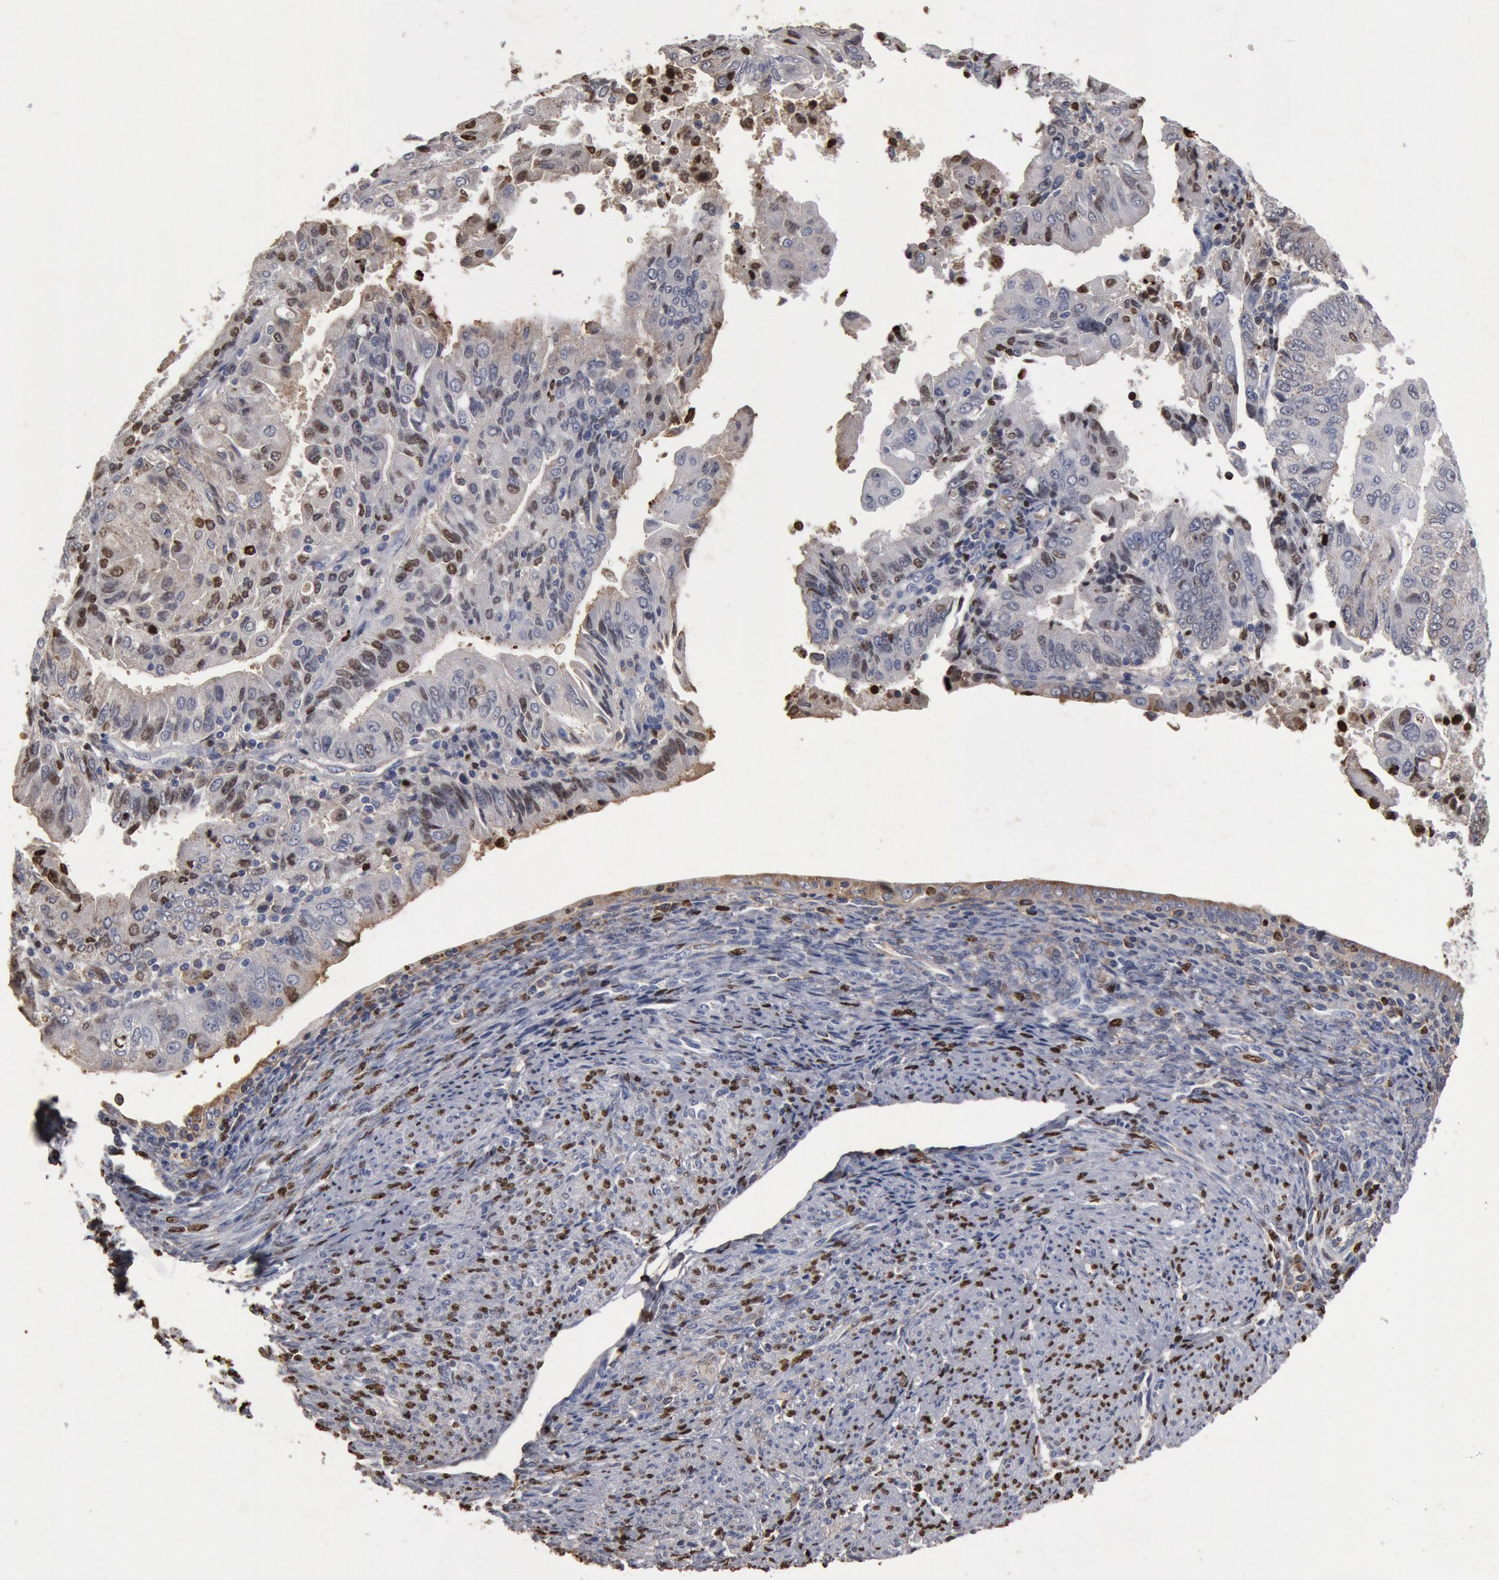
{"staining": {"intensity": "weak", "quantity": ">75%", "location": "cytoplasmic/membranous"}, "tissue": "endometrial cancer", "cell_type": "Tumor cells", "image_type": "cancer", "snomed": [{"axis": "morphology", "description": "Adenocarcinoma, NOS"}, {"axis": "topography", "description": "Endometrium"}], "caption": "Weak cytoplasmic/membranous positivity for a protein is seen in about >75% of tumor cells of endometrial adenocarcinoma using immunohistochemistry (IHC).", "gene": "FOXA2", "patient": {"sex": "female", "age": 75}}